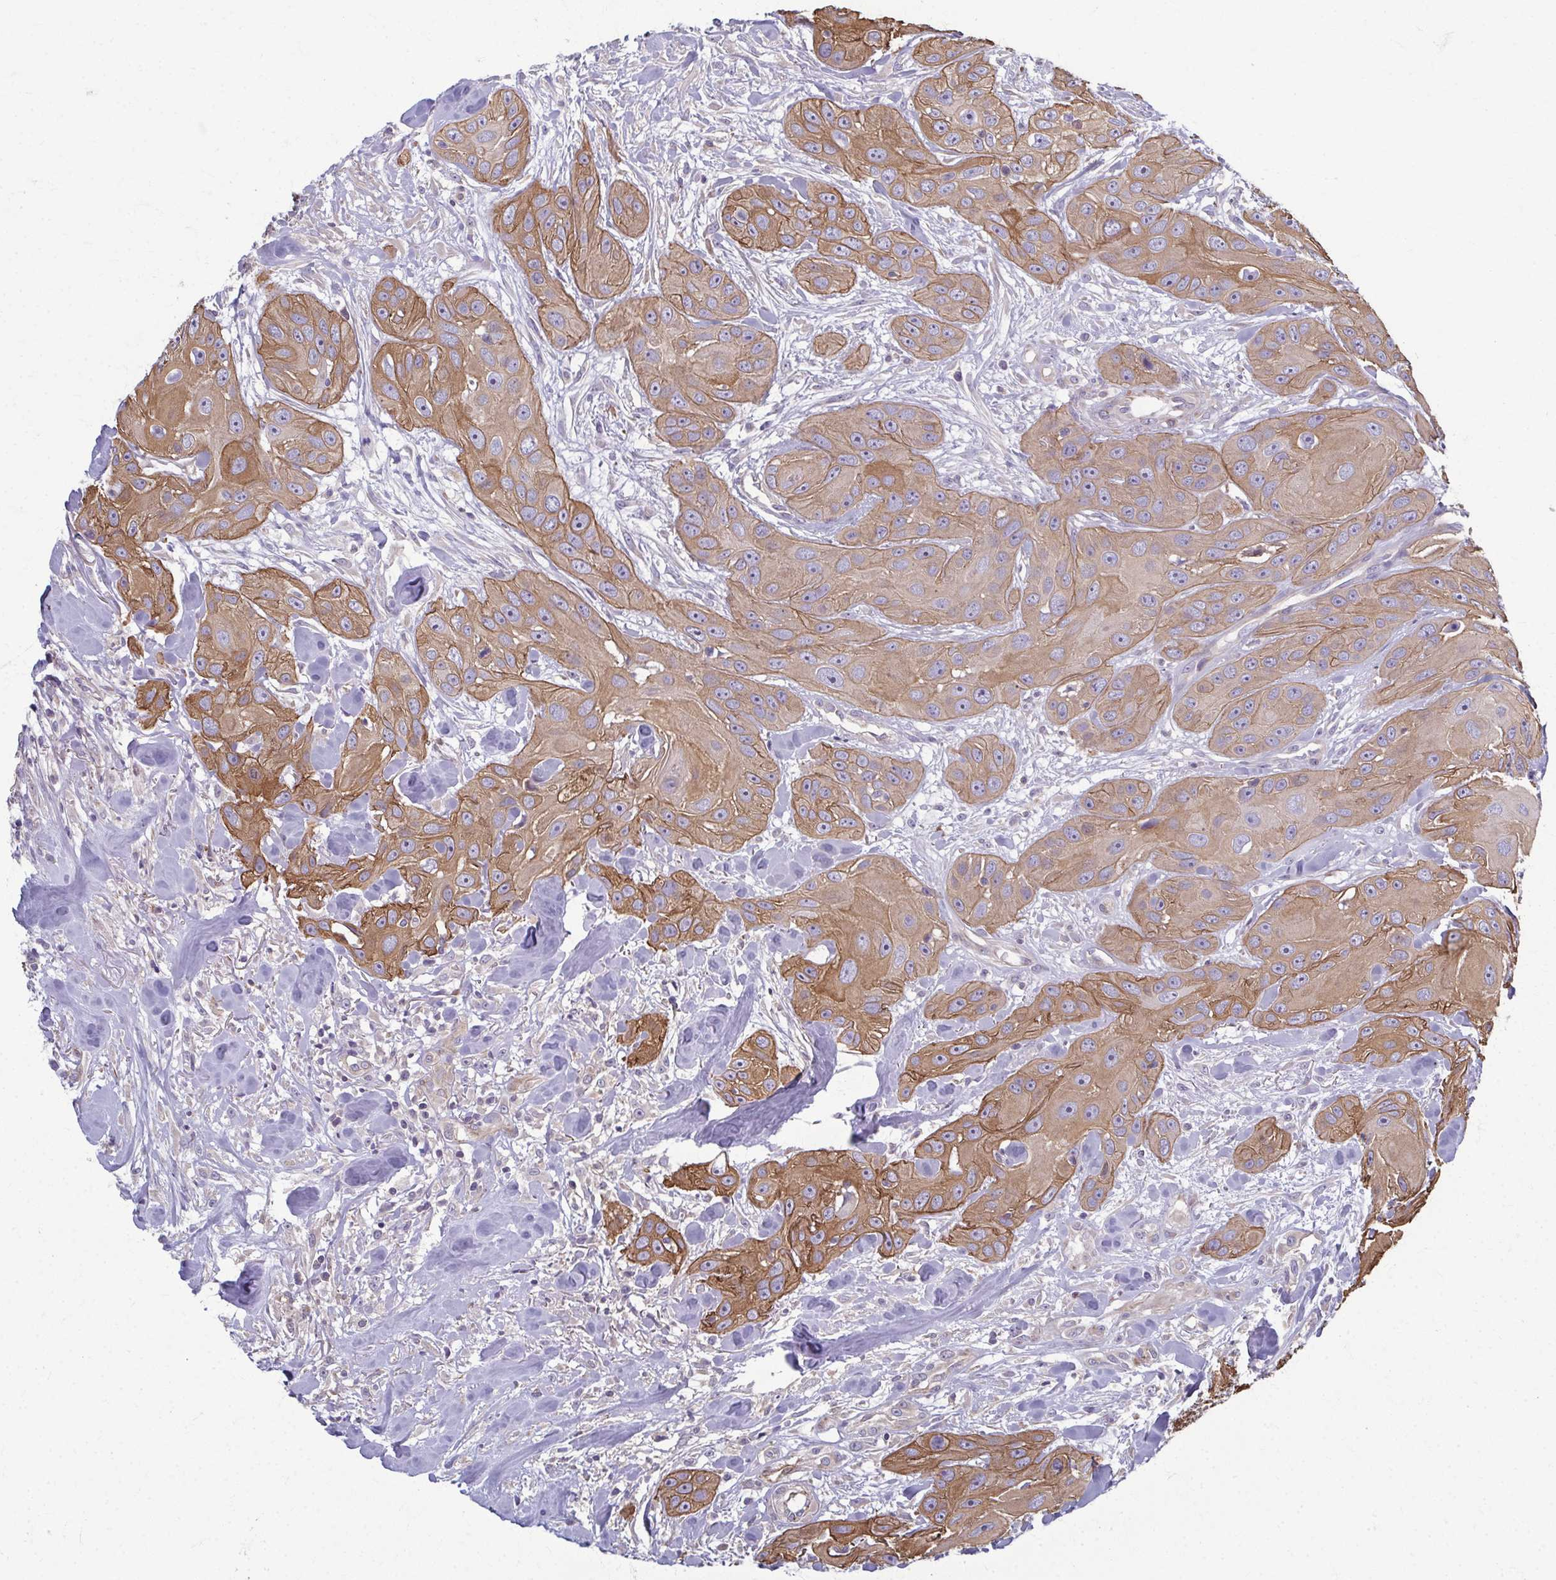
{"staining": {"intensity": "moderate", "quantity": ">75%", "location": "cytoplasmic/membranous"}, "tissue": "head and neck cancer", "cell_type": "Tumor cells", "image_type": "cancer", "snomed": [{"axis": "morphology", "description": "Squamous cell carcinoma, NOS"}, {"axis": "topography", "description": "Oral tissue"}, {"axis": "topography", "description": "Head-Neck"}], "caption": "Protein expression analysis of human head and neck squamous cell carcinoma reveals moderate cytoplasmic/membranous positivity in approximately >75% of tumor cells. (DAB (3,3'-diaminobenzidine) IHC, brown staining for protein, blue staining for nuclei).", "gene": "EID2B", "patient": {"sex": "male", "age": 77}}